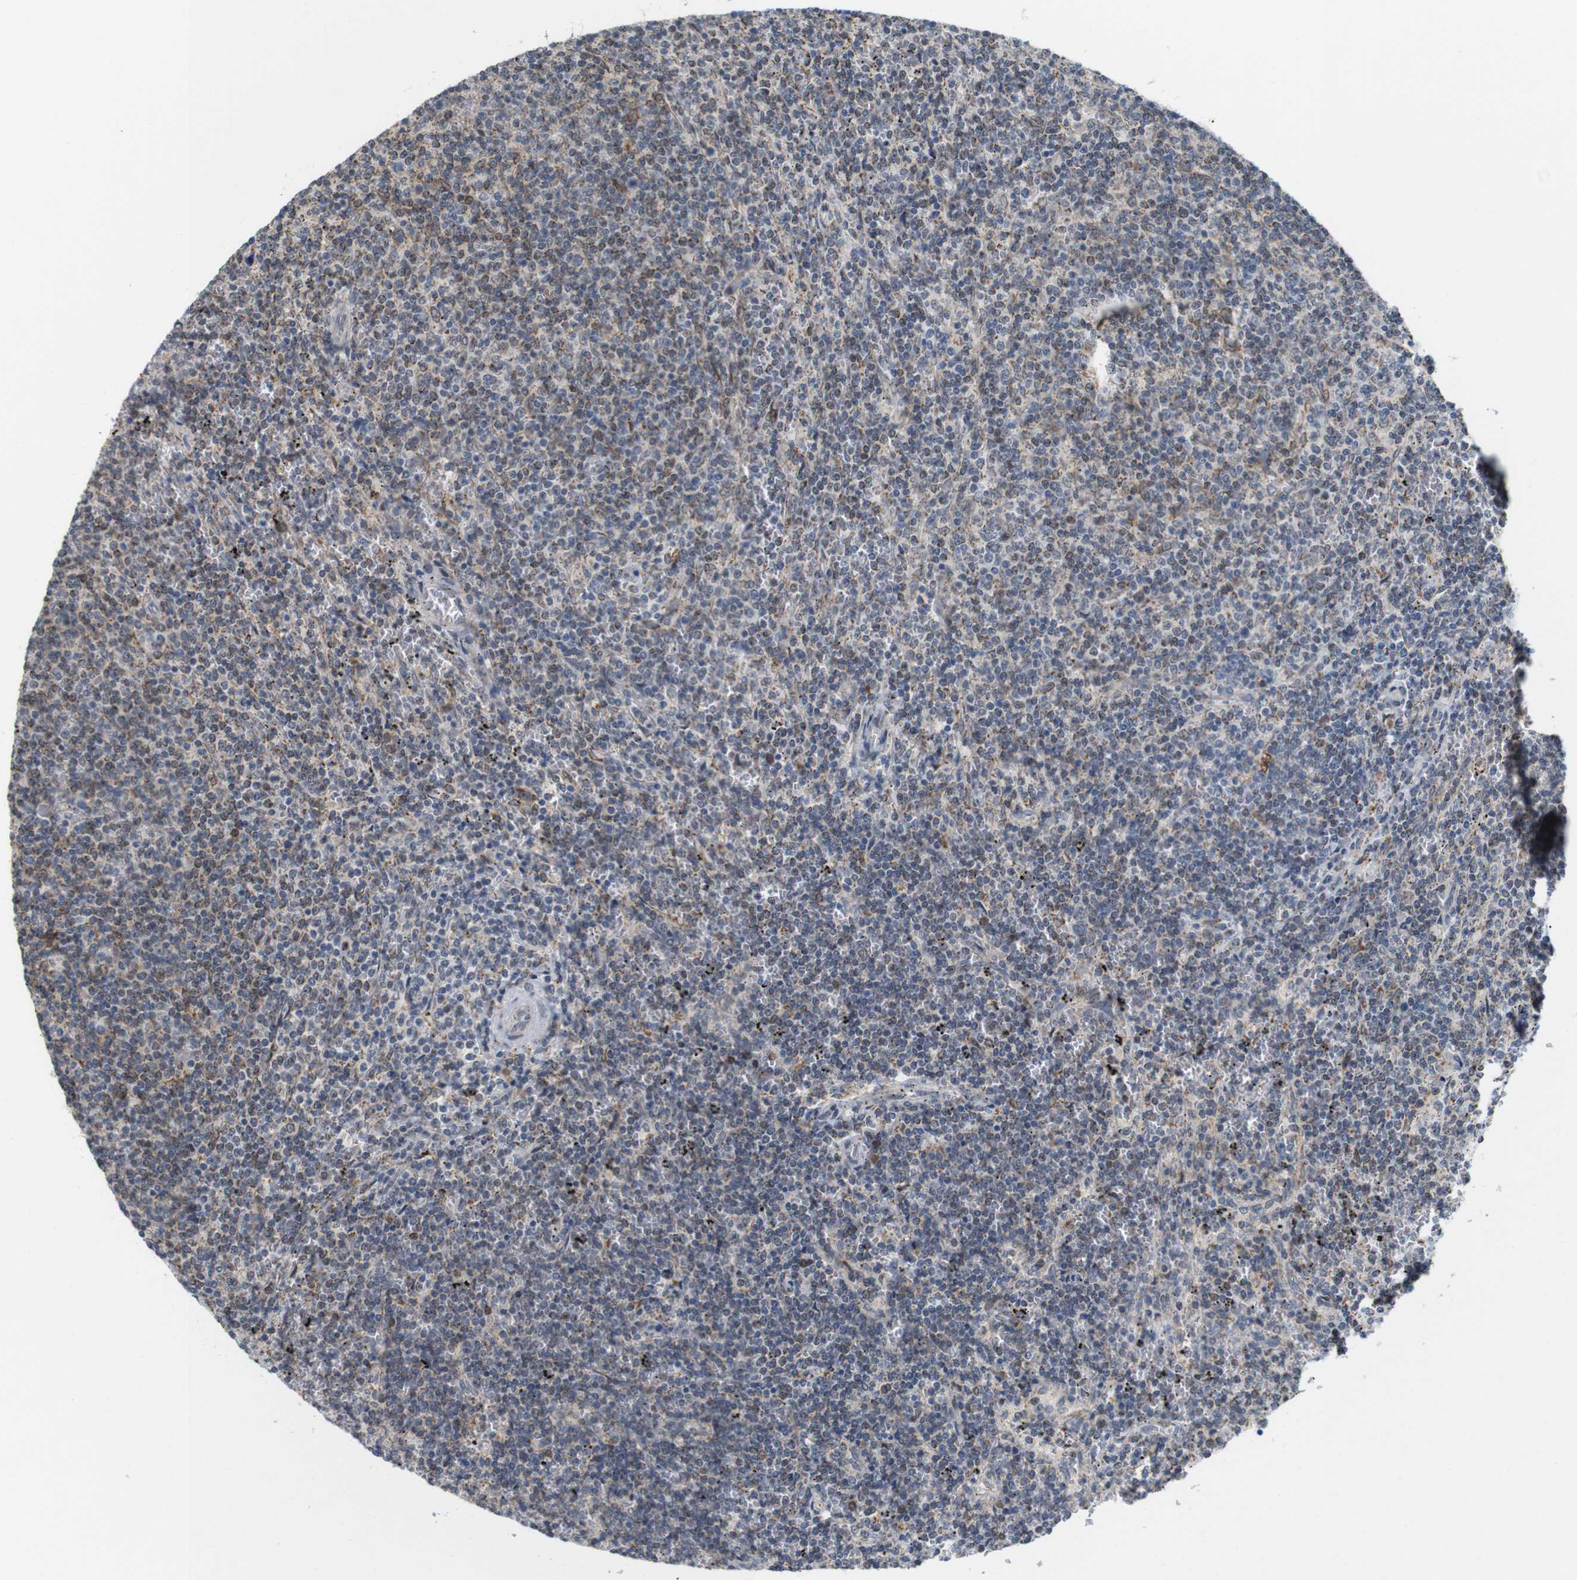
{"staining": {"intensity": "moderate", "quantity": ">75%", "location": "cytoplasmic/membranous,nuclear"}, "tissue": "lymphoma", "cell_type": "Tumor cells", "image_type": "cancer", "snomed": [{"axis": "morphology", "description": "Malignant lymphoma, non-Hodgkin's type, Low grade"}, {"axis": "topography", "description": "Spleen"}], "caption": "Protein expression by immunohistochemistry (IHC) exhibits moderate cytoplasmic/membranous and nuclear positivity in about >75% of tumor cells in low-grade malignant lymphoma, non-Hodgkin's type.", "gene": "PNMA8A", "patient": {"sex": "female", "age": 50}}